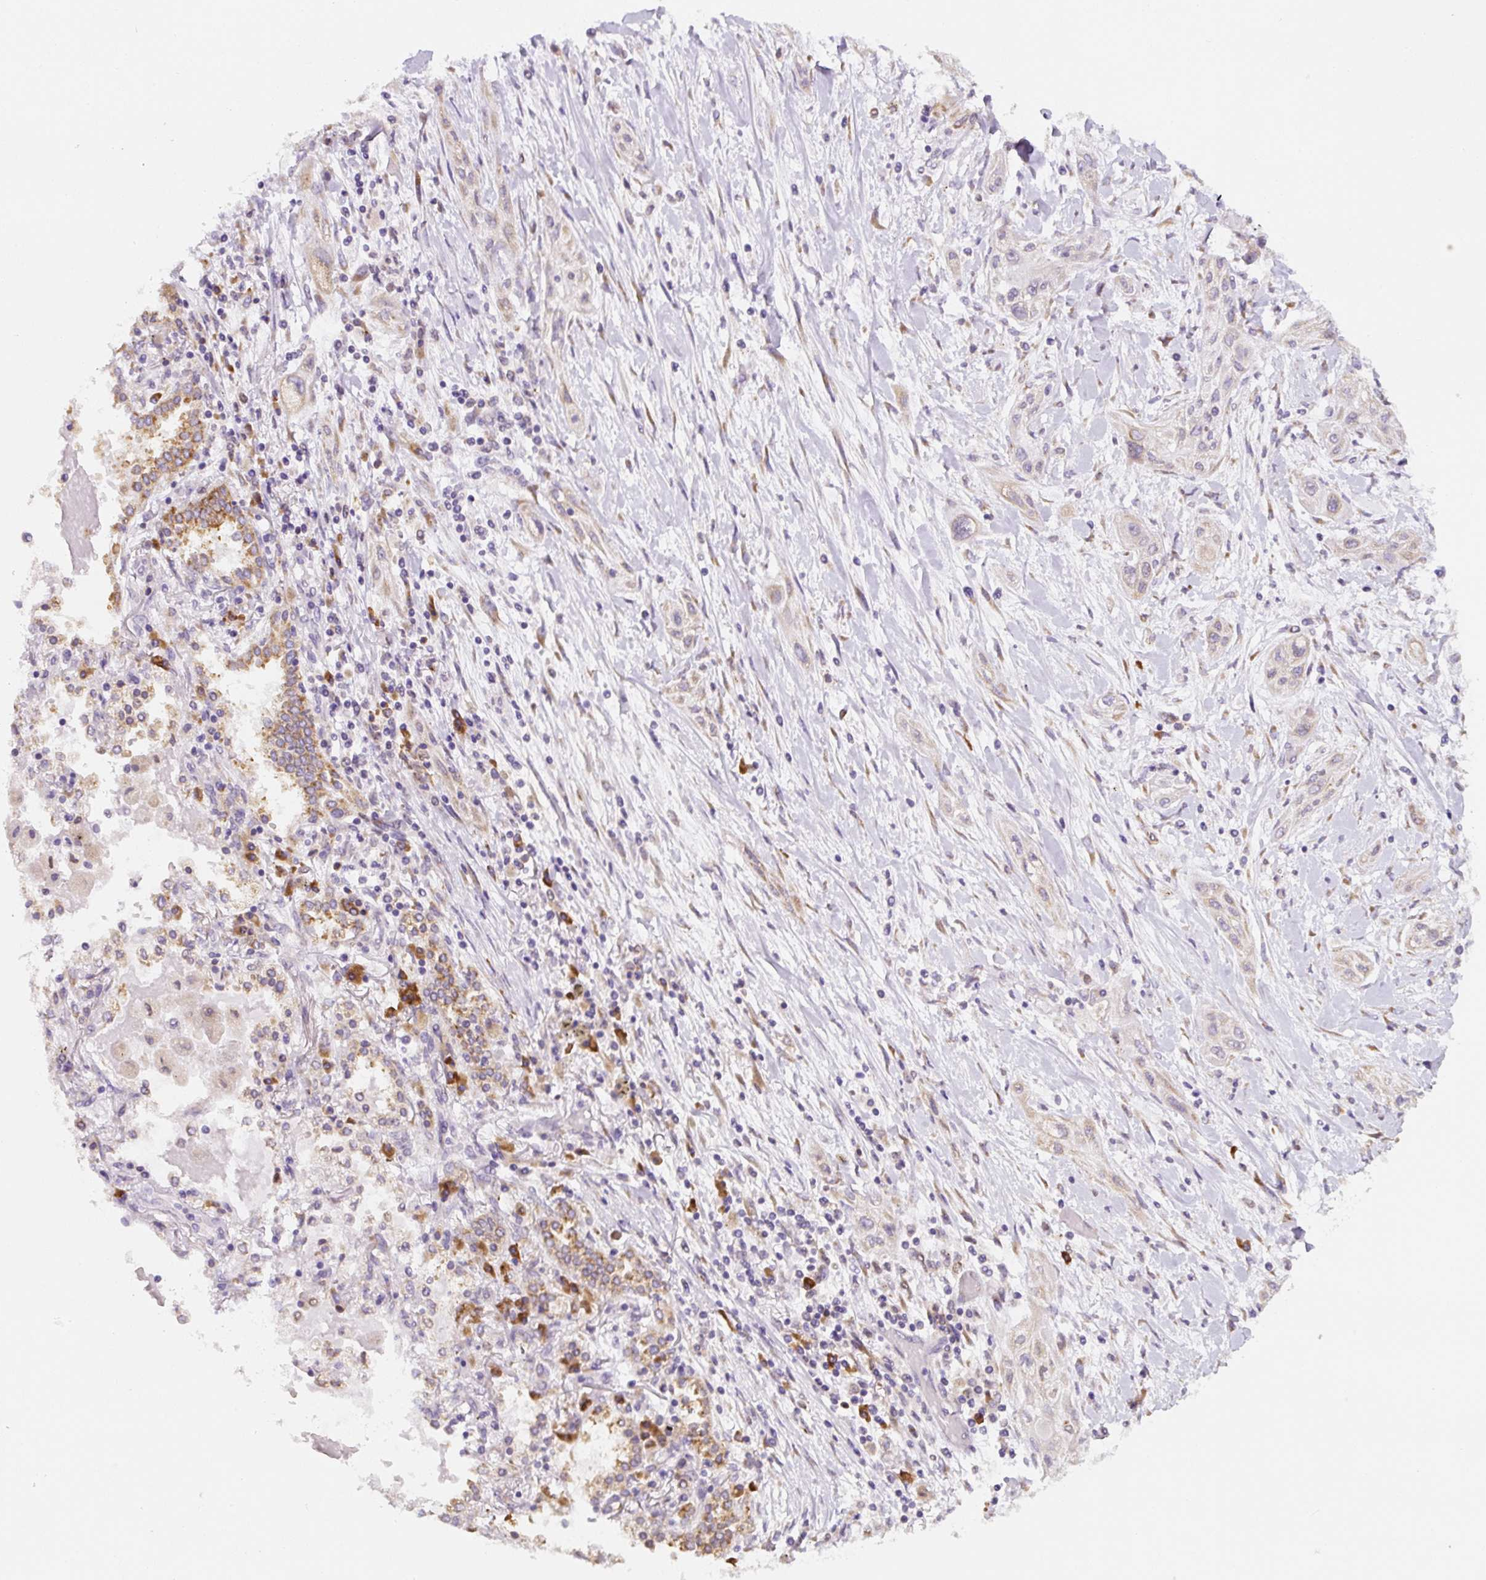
{"staining": {"intensity": "weak", "quantity": "<25%", "location": "cytoplasmic/membranous"}, "tissue": "lung cancer", "cell_type": "Tumor cells", "image_type": "cancer", "snomed": [{"axis": "morphology", "description": "Squamous cell carcinoma, NOS"}, {"axis": "topography", "description": "Lung"}], "caption": "The image demonstrates no significant positivity in tumor cells of squamous cell carcinoma (lung).", "gene": "DDOST", "patient": {"sex": "female", "age": 47}}